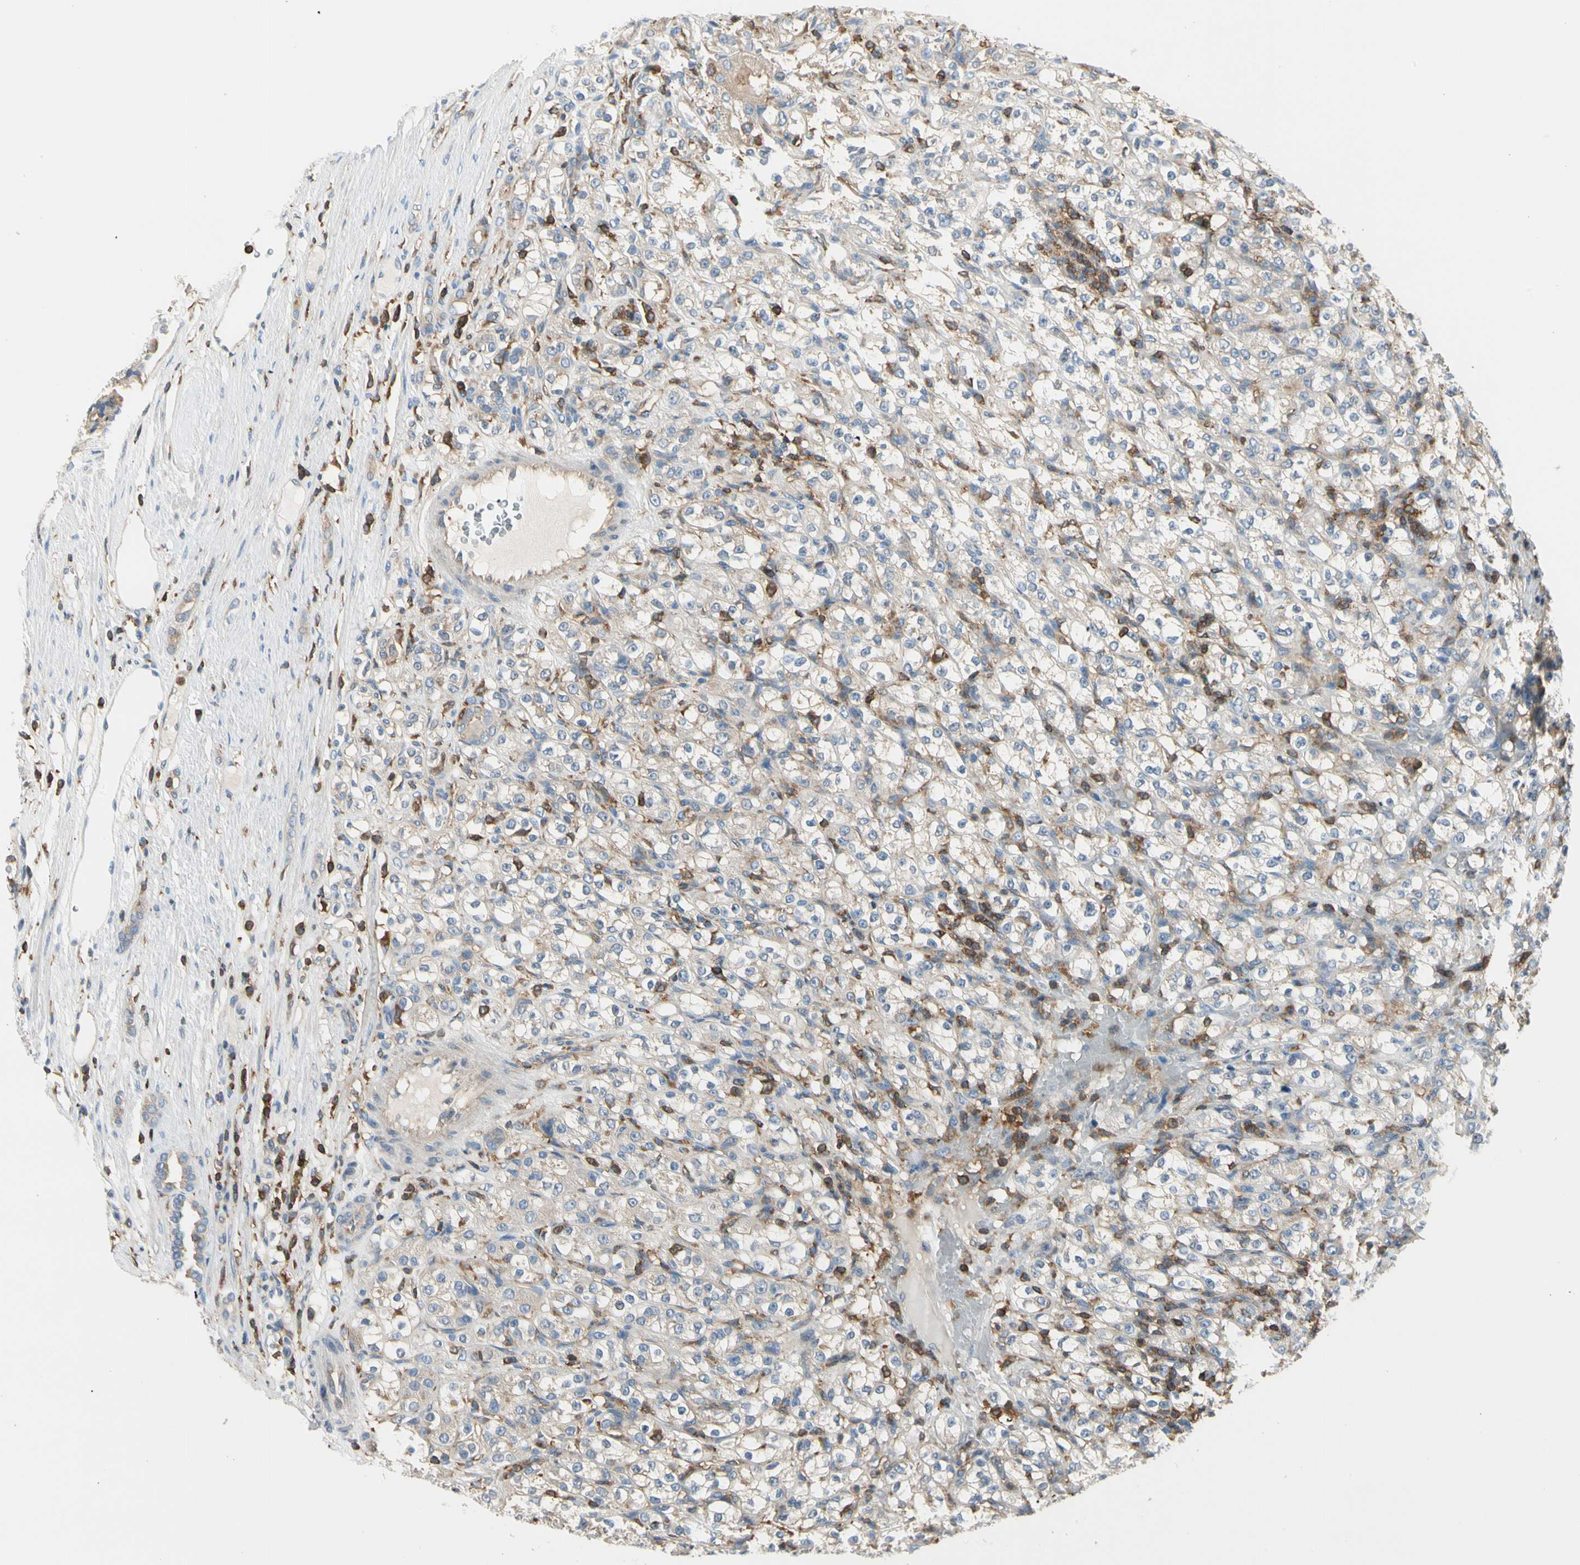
{"staining": {"intensity": "weak", "quantity": "25%-75%", "location": "cytoplasmic/membranous"}, "tissue": "renal cancer", "cell_type": "Tumor cells", "image_type": "cancer", "snomed": [{"axis": "morphology", "description": "Normal tissue, NOS"}, {"axis": "morphology", "description": "Adenocarcinoma, NOS"}, {"axis": "topography", "description": "Kidney"}], "caption": "Protein analysis of renal adenocarcinoma tissue demonstrates weak cytoplasmic/membranous expression in about 25%-75% of tumor cells.", "gene": "CAPZA2", "patient": {"sex": "male", "age": 61}}